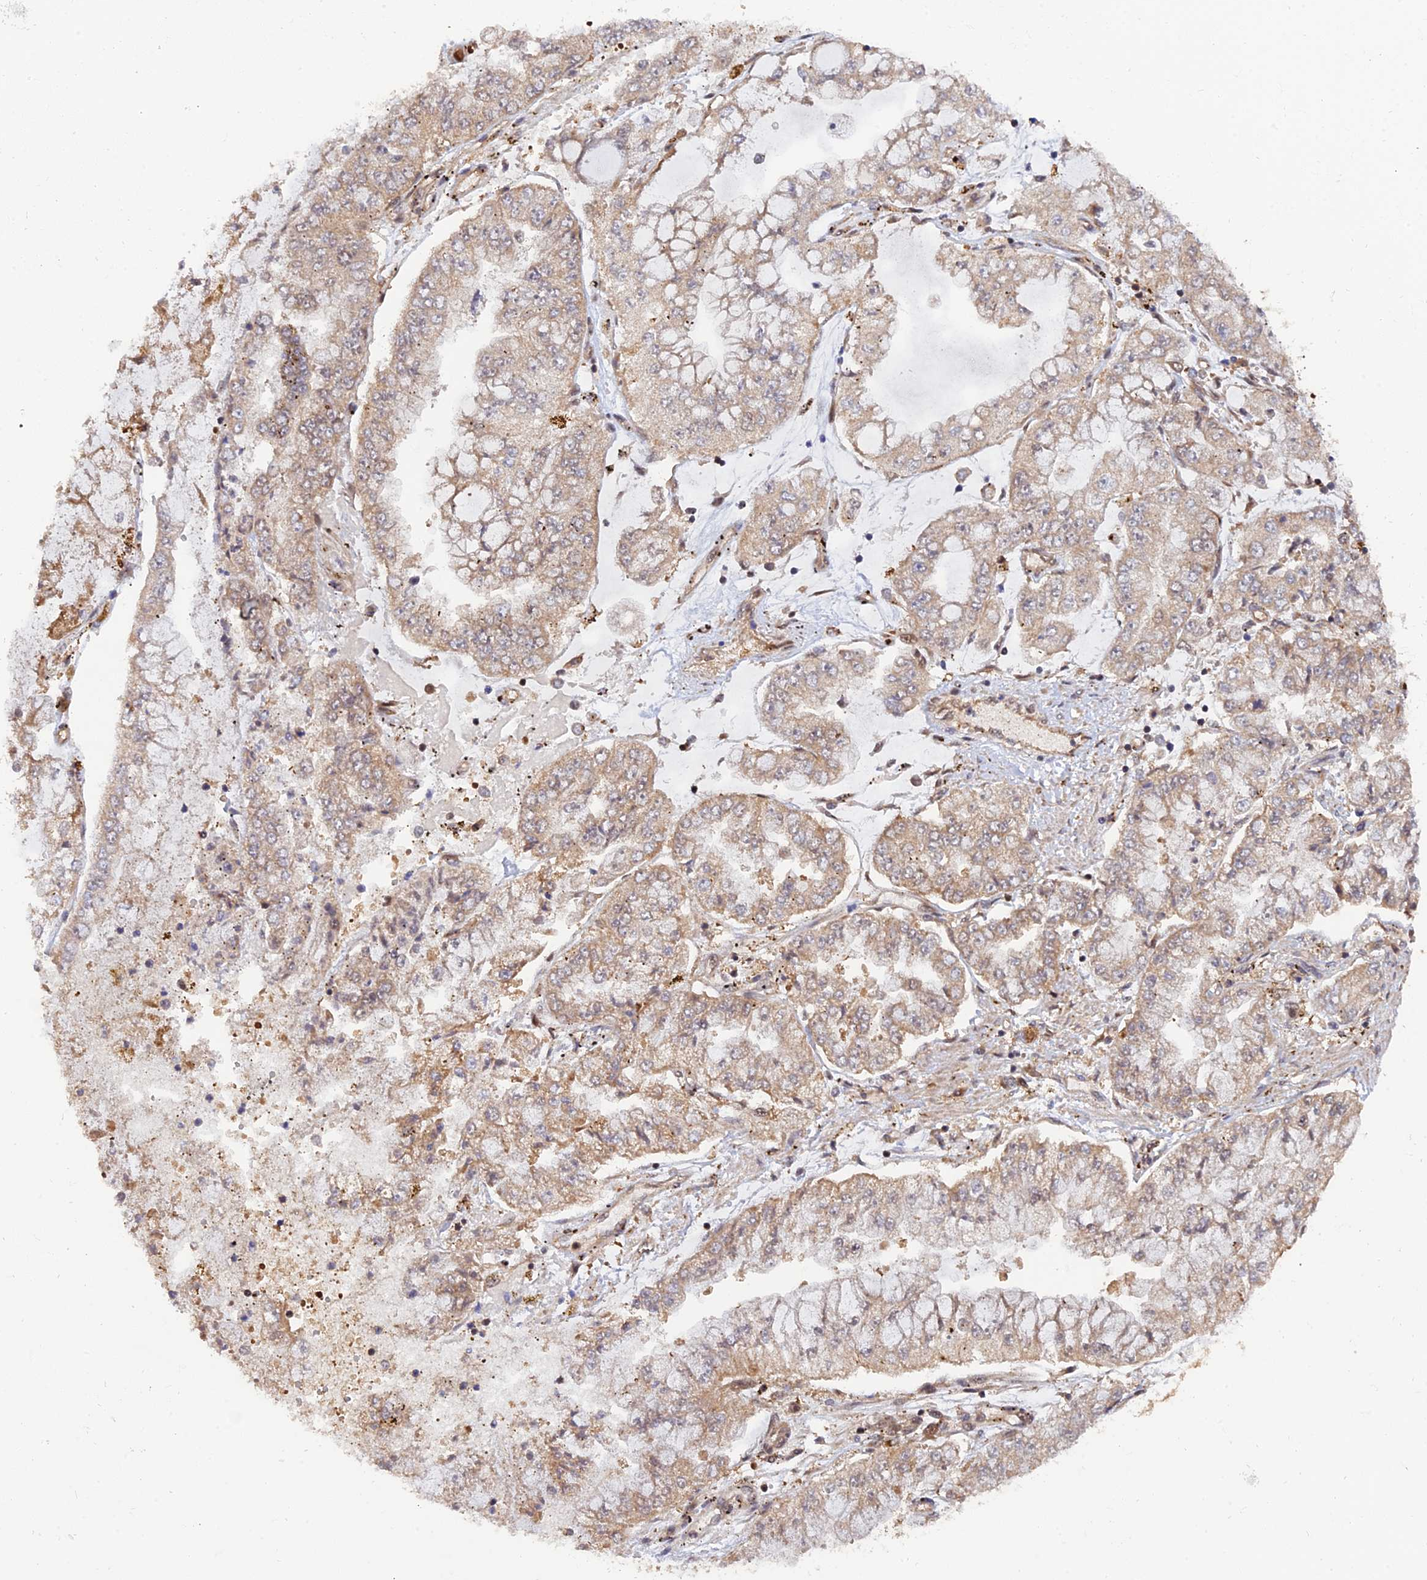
{"staining": {"intensity": "moderate", "quantity": ">75%", "location": "cytoplasmic/membranous"}, "tissue": "stomach cancer", "cell_type": "Tumor cells", "image_type": "cancer", "snomed": [{"axis": "morphology", "description": "Adenocarcinoma, NOS"}, {"axis": "topography", "description": "Stomach"}], "caption": "Immunohistochemistry (IHC) micrograph of neoplastic tissue: stomach adenocarcinoma stained using immunohistochemistry exhibits medium levels of moderate protein expression localized specifically in the cytoplasmic/membranous of tumor cells, appearing as a cytoplasmic/membranous brown color.", "gene": "ARL2BP", "patient": {"sex": "male", "age": 76}}